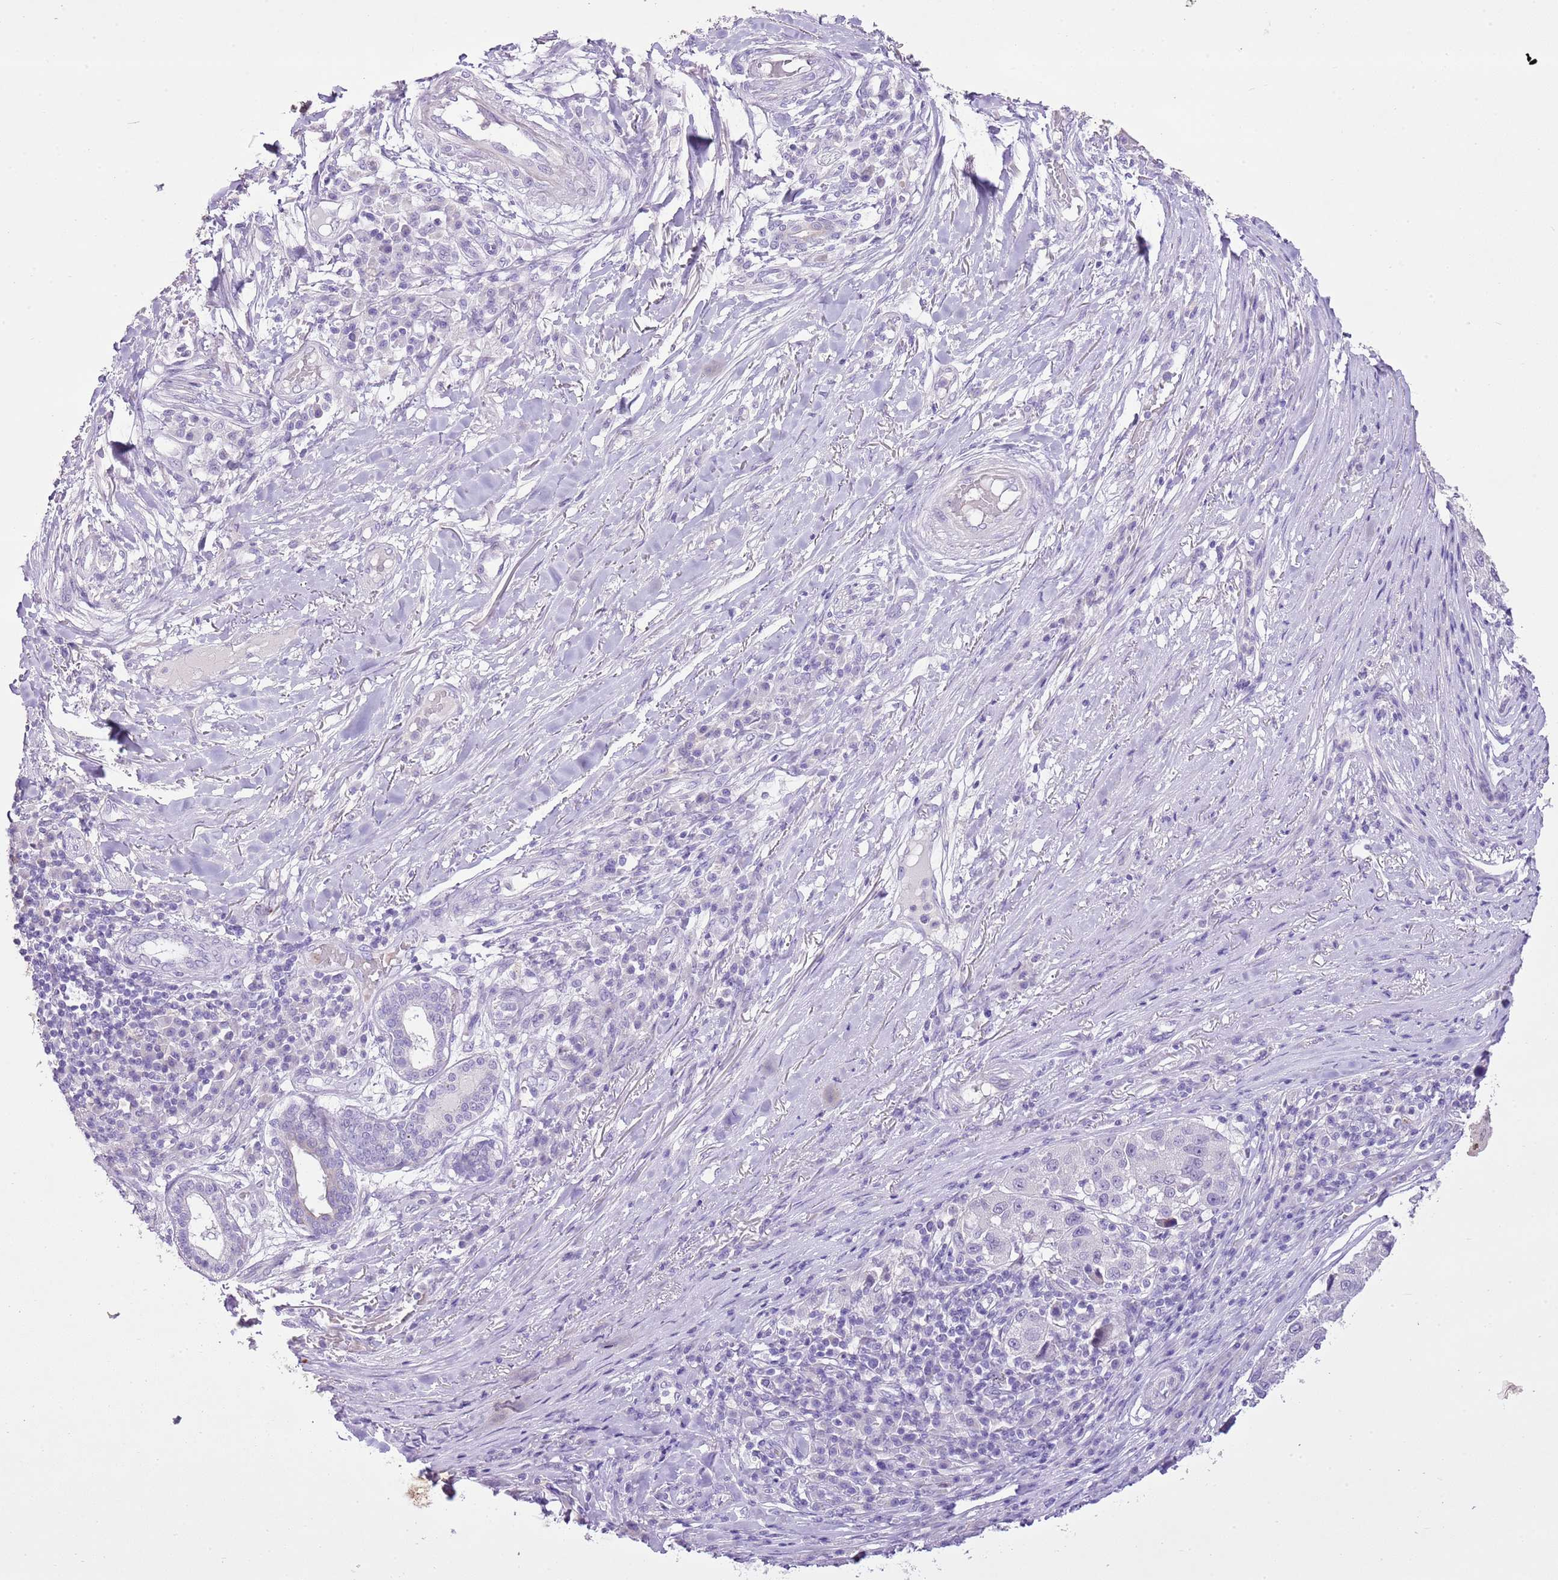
{"staining": {"intensity": "negative", "quantity": "none", "location": "none"}, "tissue": "melanoma", "cell_type": "Tumor cells", "image_type": "cancer", "snomed": [{"axis": "morphology", "description": "Malignant melanoma, NOS"}, {"axis": "topography", "description": "Skin"}], "caption": "Human malignant melanoma stained for a protein using immunohistochemistry shows no expression in tumor cells.", "gene": "XPO7", "patient": {"sex": "female", "age": 66}}